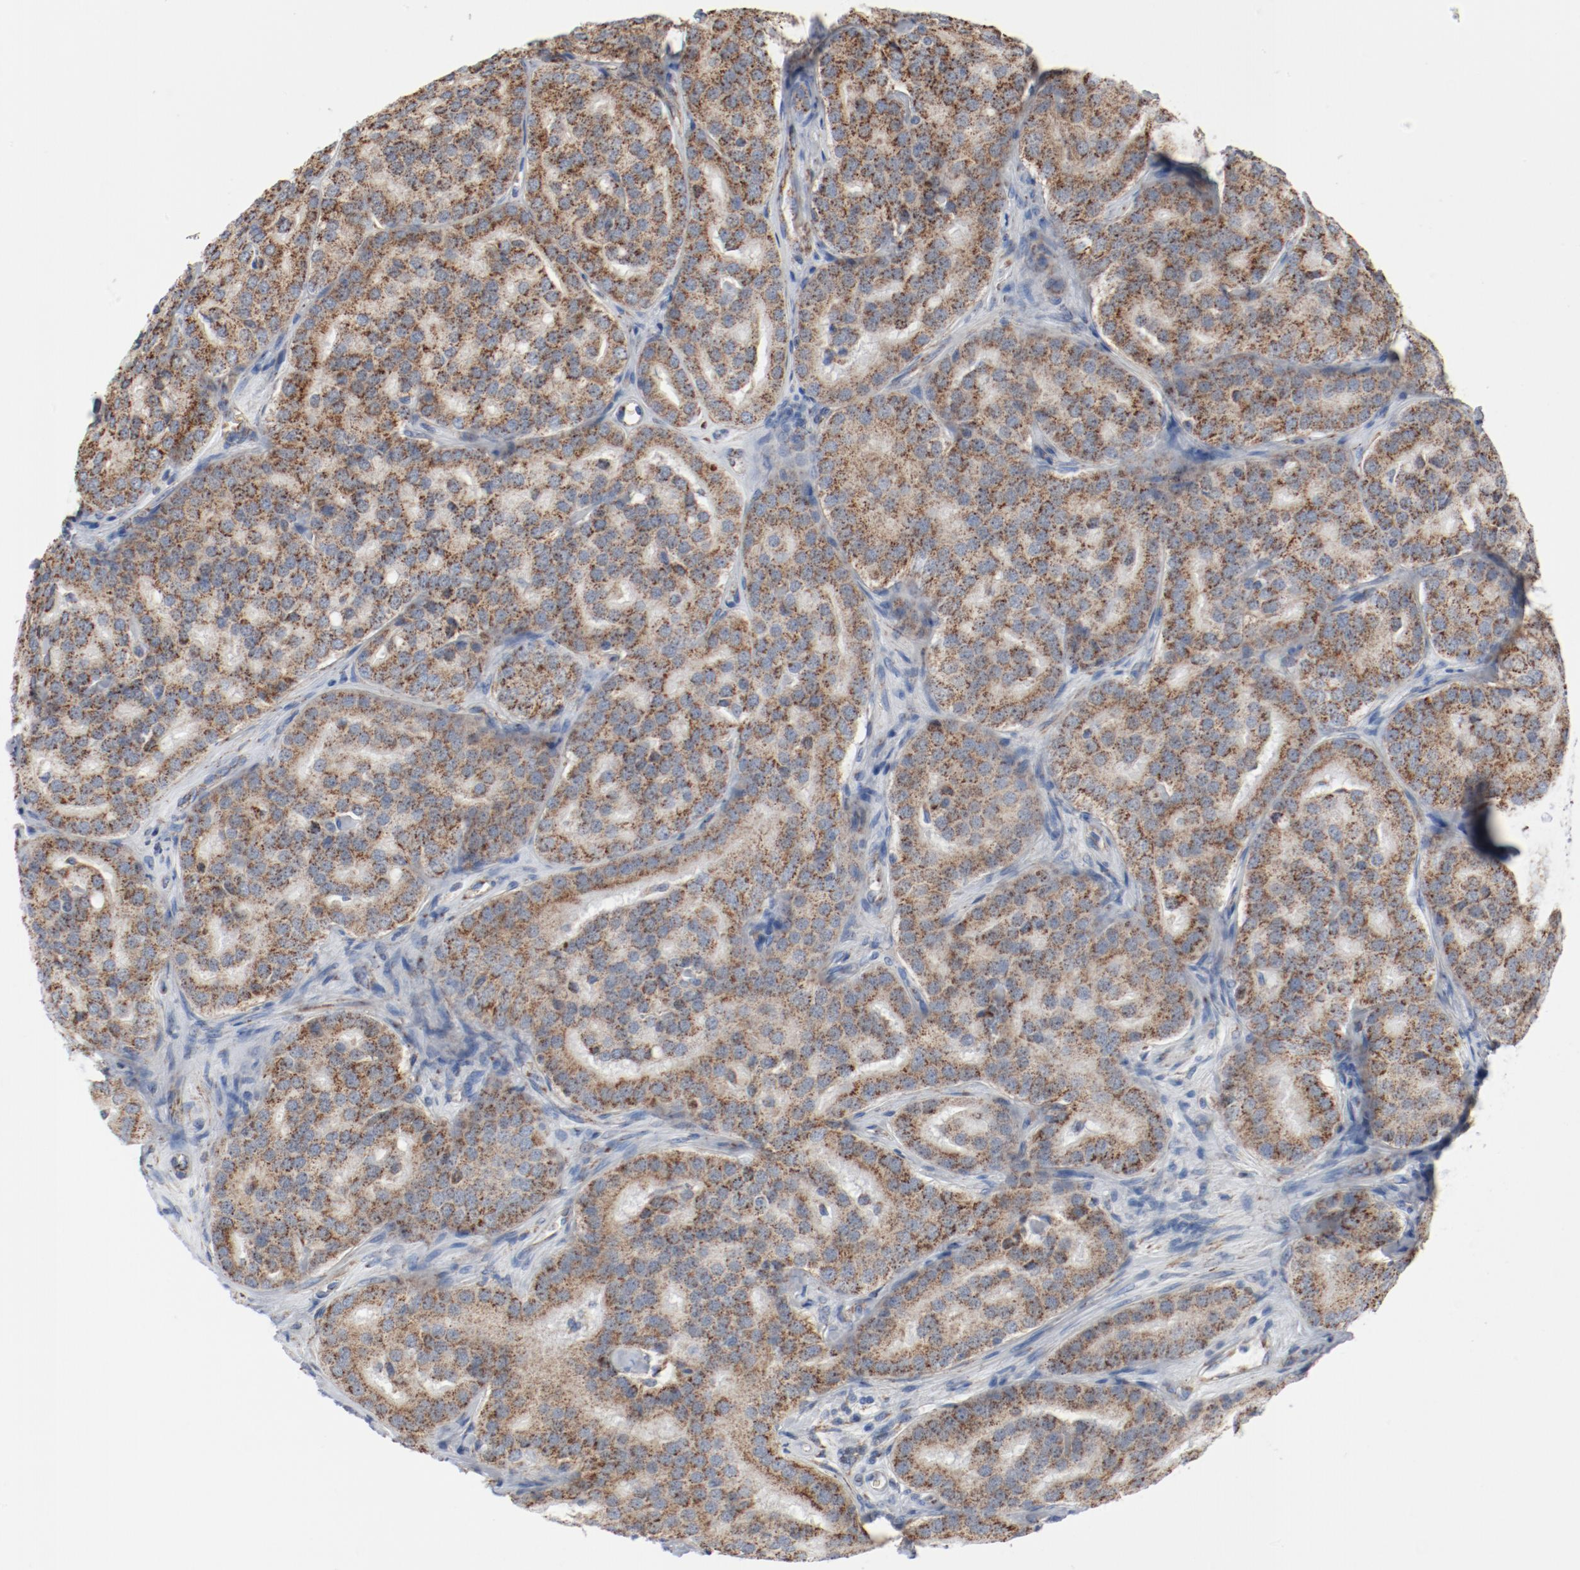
{"staining": {"intensity": "moderate", "quantity": ">75%", "location": "cytoplasmic/membranous"}, "tissue": "prostate cancer", "cell_type": "Tumor cells", "image_type": "cancer", "snomed": [{"axis": "morphology", "description": "Adenocarcinoma, High grade"}, {"axis": "topography", "description": "Prostate"}], "caption": "IHC (DAB) staining of prostate cancer exhibits moderate cytoplasmic/membranous protein expression in about >75% of tumor cells. The staining is performed using DAB brown chromogen to label protein expression. The nuclei are counter-stained blue using hematoxylin.", "gene": "NDUFB8", "patient": {"sex": "male", "age": 64}}